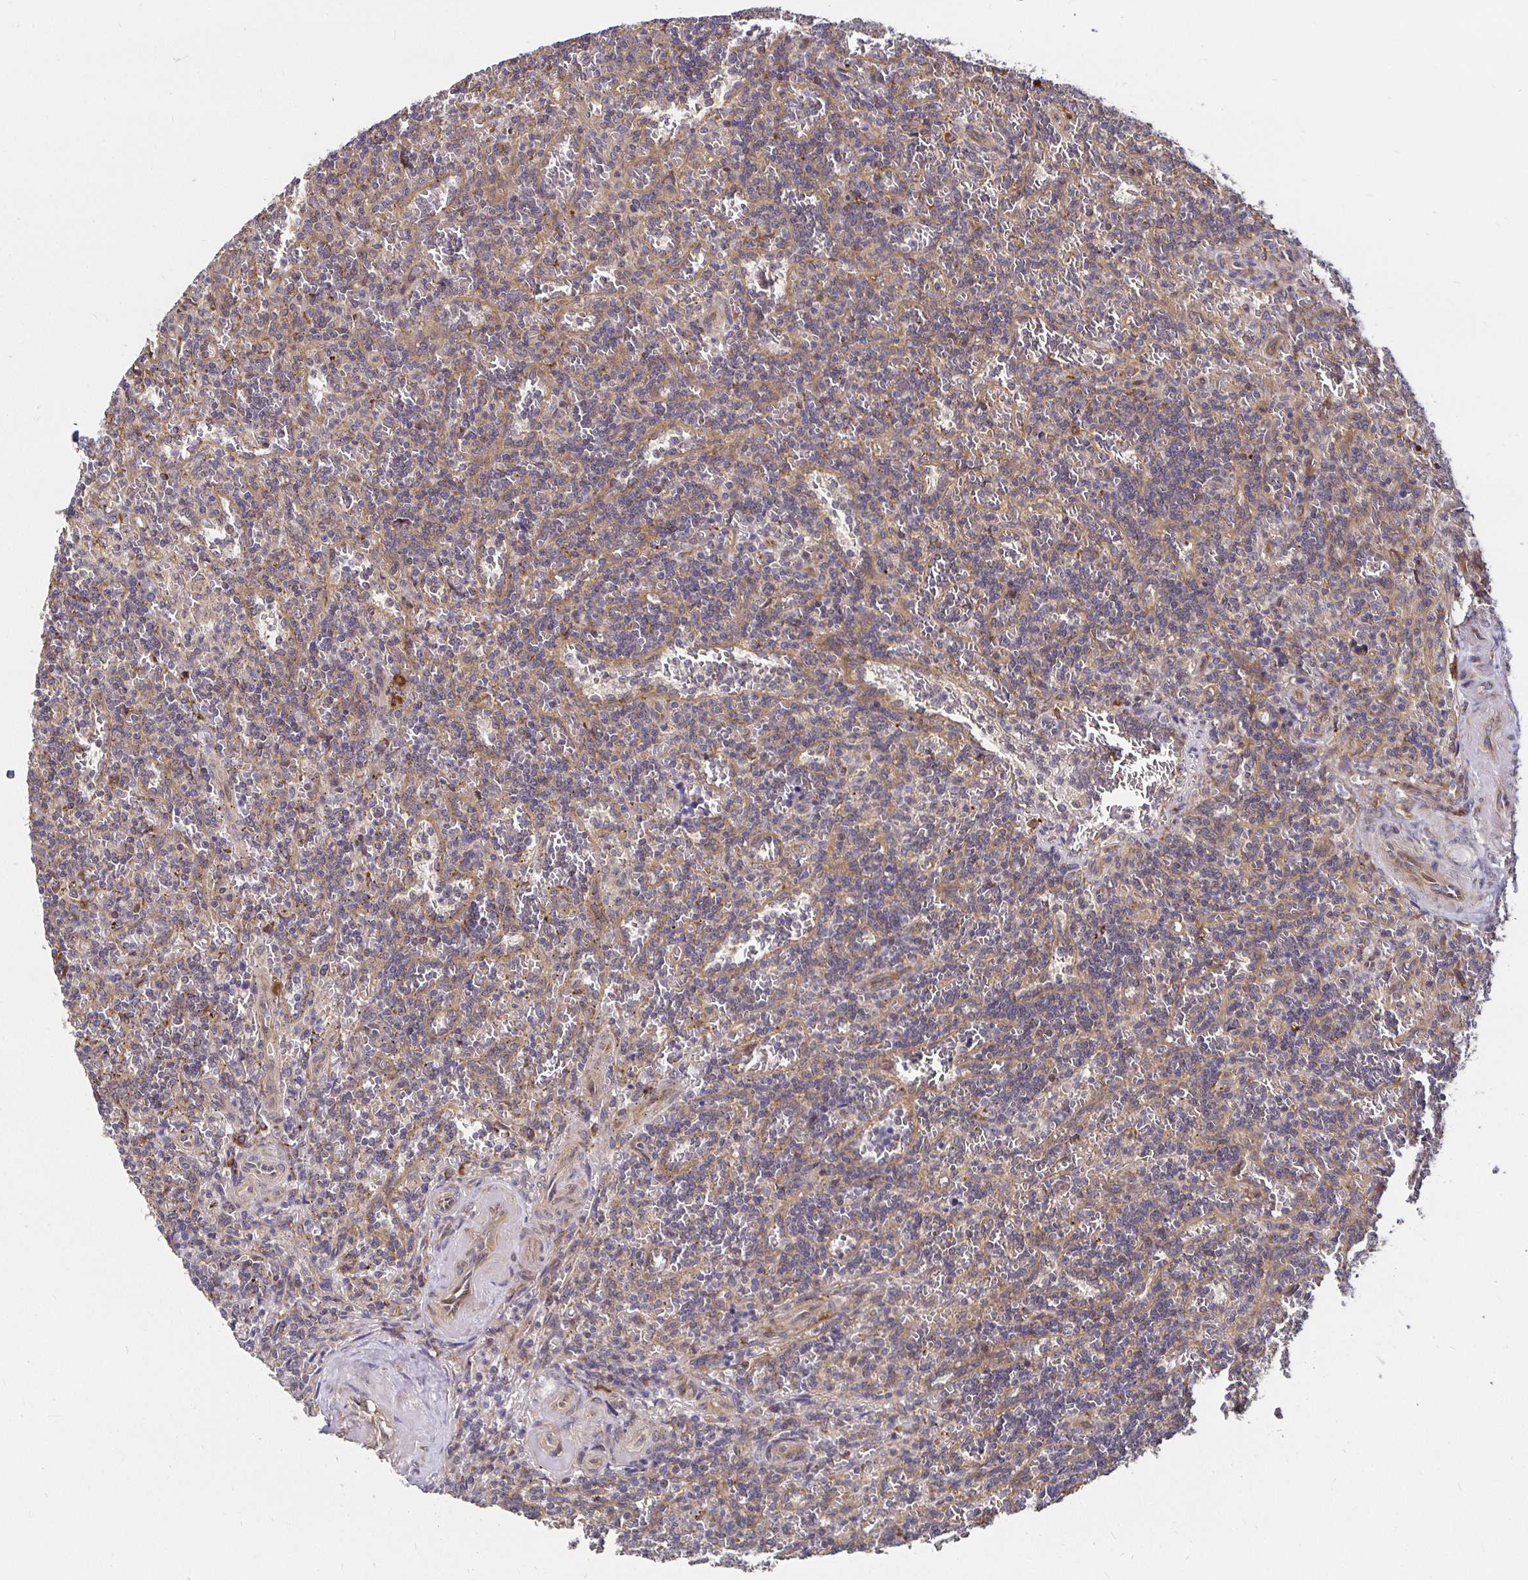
{"staining": {"intensity": "weak", "quantity": "<25%", "location": "cytoplasmic/membranous"}, "tissue": "lymphoma", "cell_type": "Tumor cells", "image_type": "cancer", "snomed": [{"axis": "morphology", "description": "Malignant lymphoma, non-Hodgkin's type, Low grade"}, {"axis": "topography", "description": "Spleen"}], "caption": "High magnification brightfield microscopy of low-grade malignant lymphoma, non-Hodgkin's type stained with DAB (brown) and counterstained with hematoxylin (blue): tumor cells show no significant staining.", "gene": "MLST8", "patient": {"sex": "male", "age": 73}}